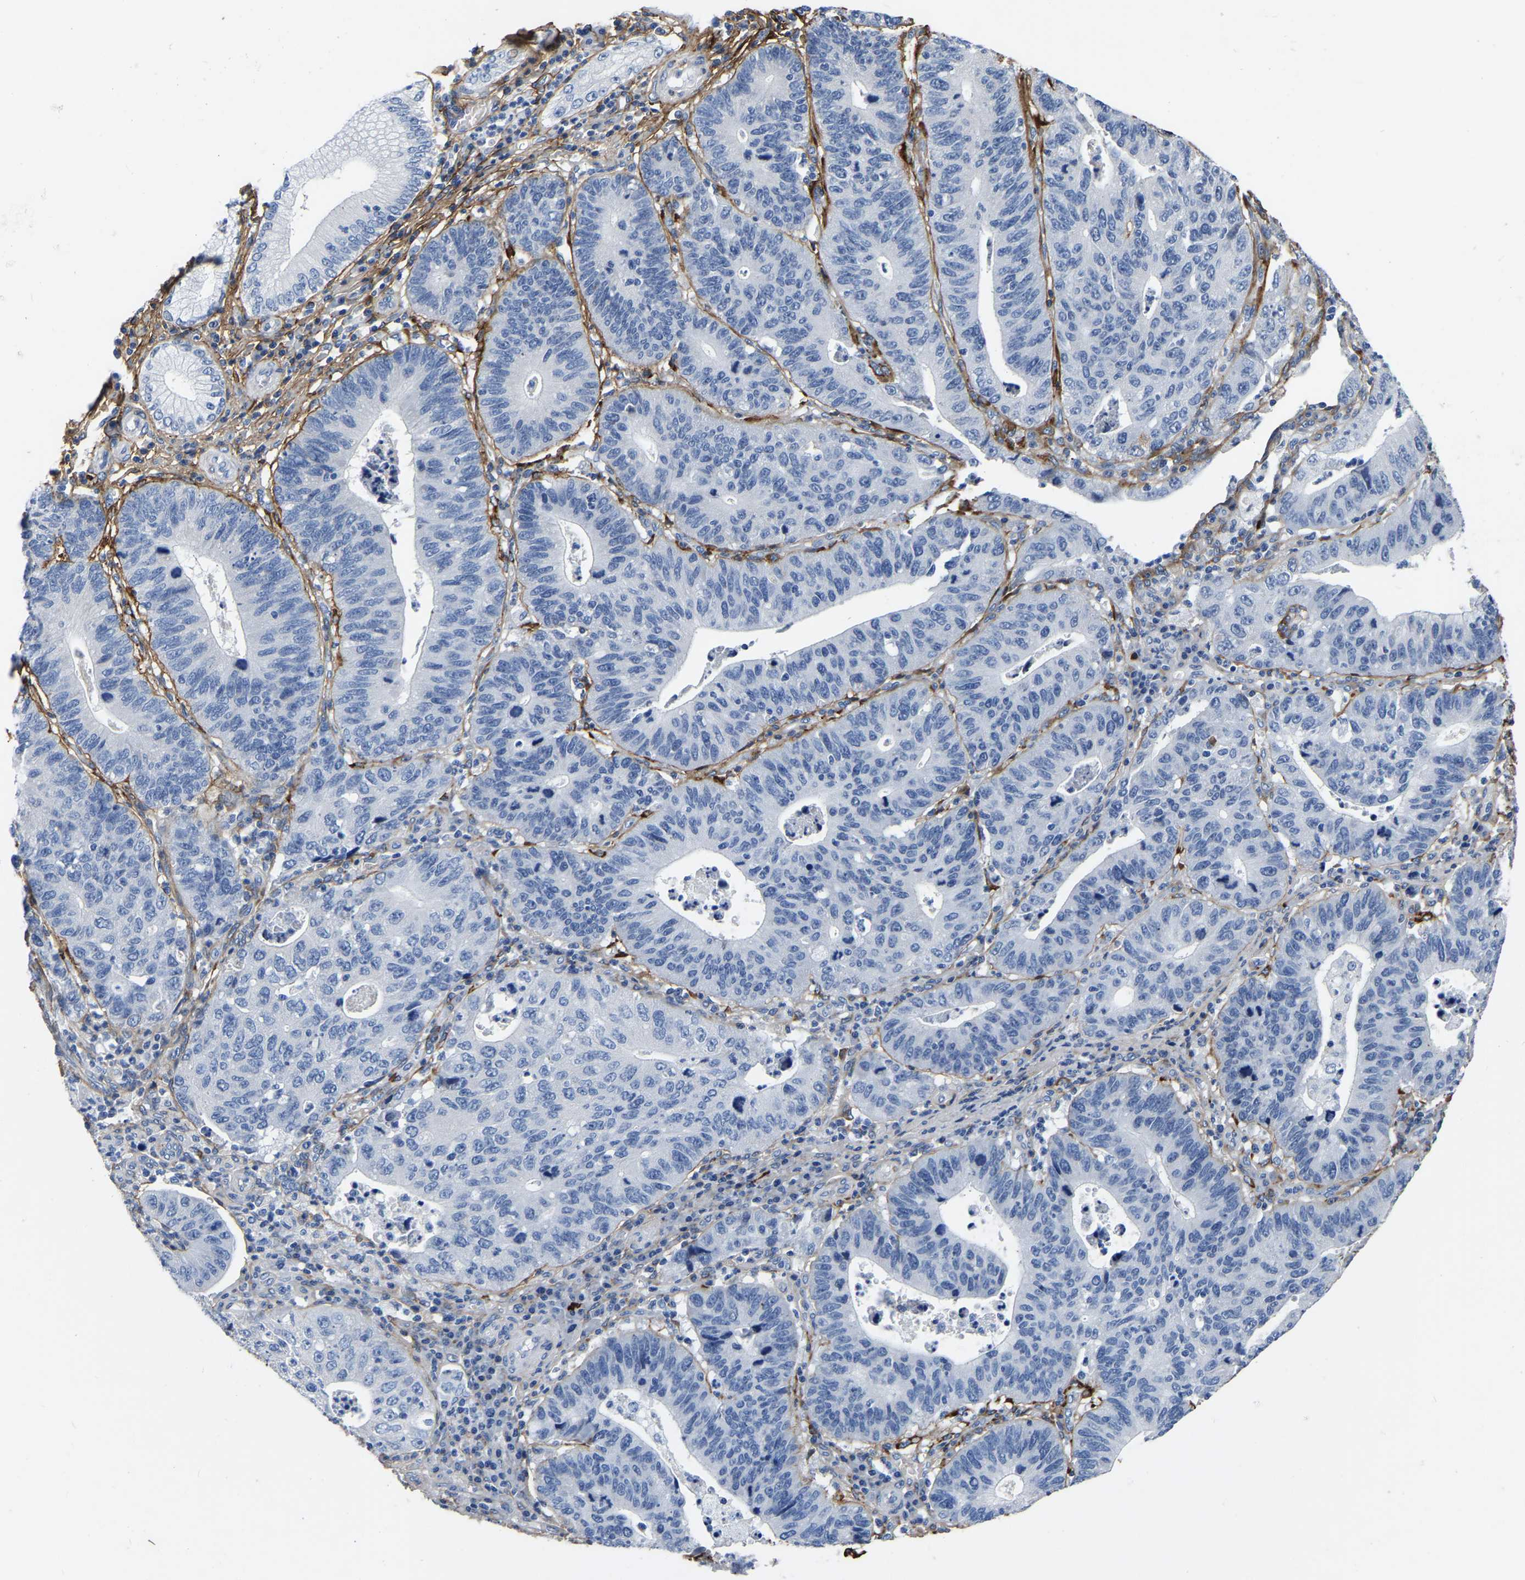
{"staining": {"intensity": "negative", "quantity": "none", "location": "none"}, "tissue": "stomach cancer", "cell_type": "Tumor cells", "image_type": "cancer", "snomed": [{"axis": "morphology", "description": "Adenocarcinoma, NOS"}, {"axis": "topography", "description": "Stomach"}], "caption": "The IHC image has no significant staining in tumor cells of stomach cancer (adenocarcinoma) tissue.", "gene": "COL6A1", "patient": {"sex": "male", "age": 59}}